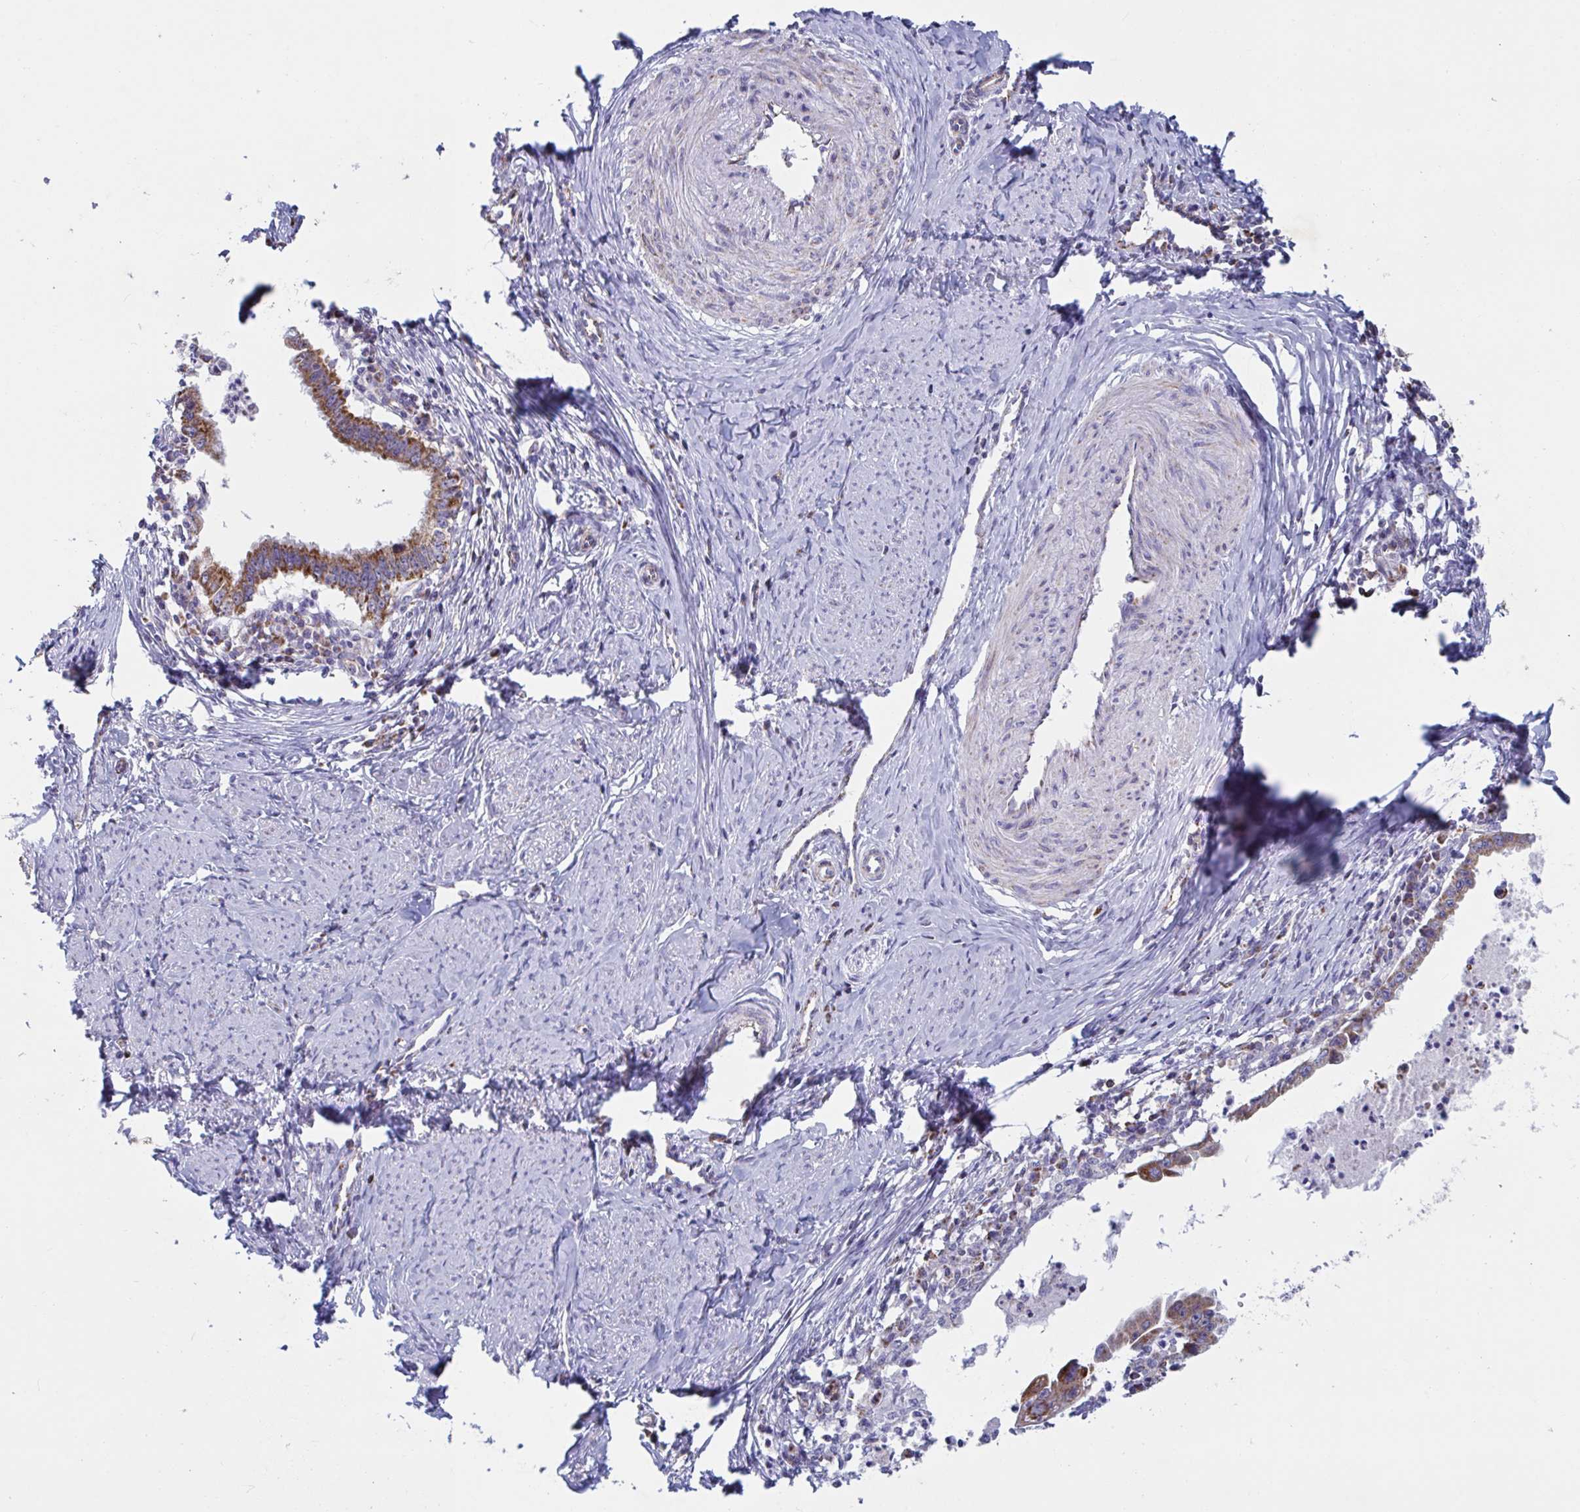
{"staining": {"intensity": "moderate", "quantity": ">75%", "location": "cytoplasmic/membranous"}, "tissue": "cervical cancer", "cell_type": "Tumor cells", "image_type": "cancer", "snomed": [{"axis": "morphology", "description": "Adenocarcinoma, NOS"}, {"axis": "topography", "description": "Cervix"}], "caption": "Immunohistochemistry (IHC) (DAB (3,3'-diaminobenzidine)) staining of adenocarcinoma (cervical) demonstrates moderate cytoplasmic/membranous protein expression in approximately >75% of tumor cells.", "gene": "BCAT2", "patient": {"sex": "female", "age": 36}}